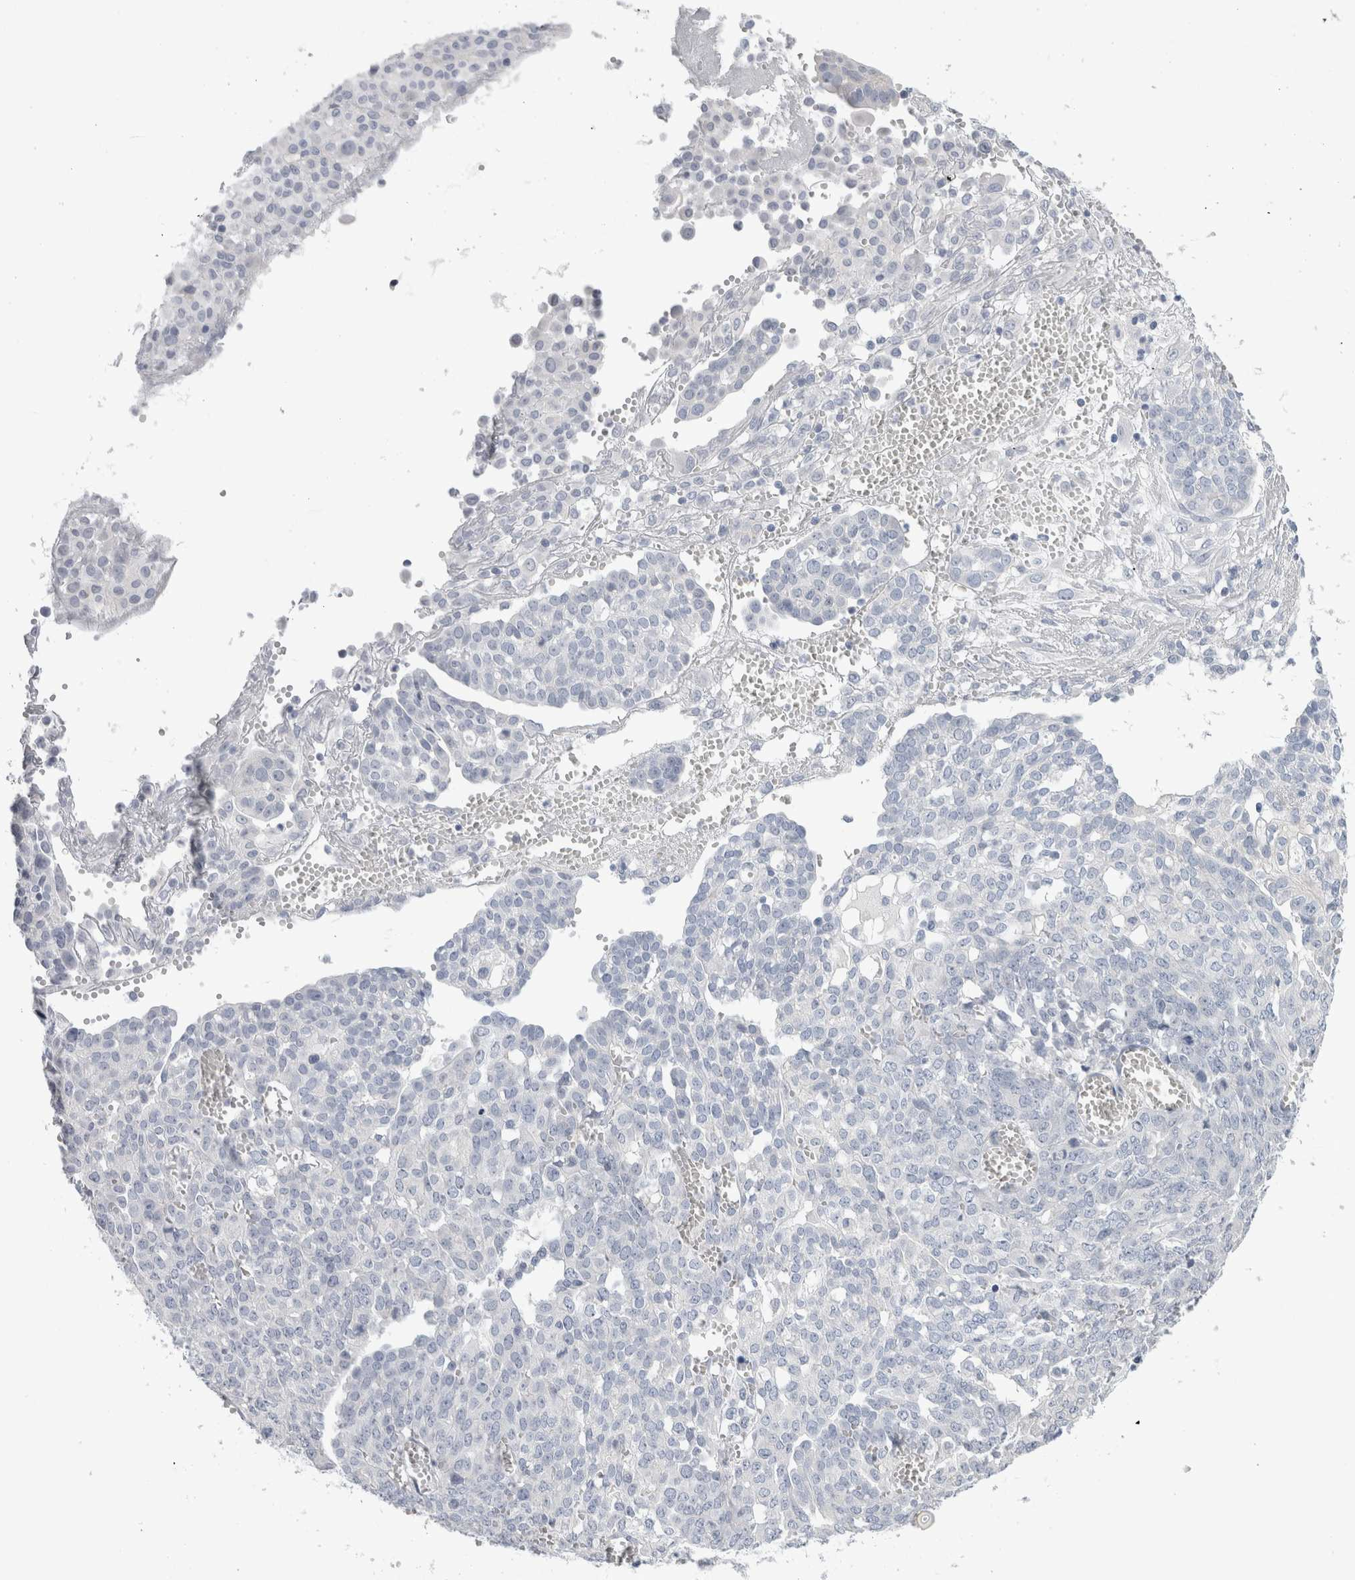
{"staining": {"intensity": "negative", "quantity": "none", "location": "none"}, "tissue": "ovarian cancer", "cell_type": "Tumor cells", "image_type": "cancer", "snomed": [{"axis": "morphology", "description": "Cystadenocarcinoma, serous, NOS"}, {"axis": "topography", "description": "Soft tissue"}, {"axis": "topography", "description": "Ovary"}], "caption": "Tumor cells are negative for brown protein staining in ovarian cancer (serous cystadenocarcinoma). (Stains: DAB immunohistochemistry with hematoxylin counter stain, Microscopy: brightfield microscopy at high magnification).", "gene": "SYTL5", "patient": {"sex": "female", "age": 57}}